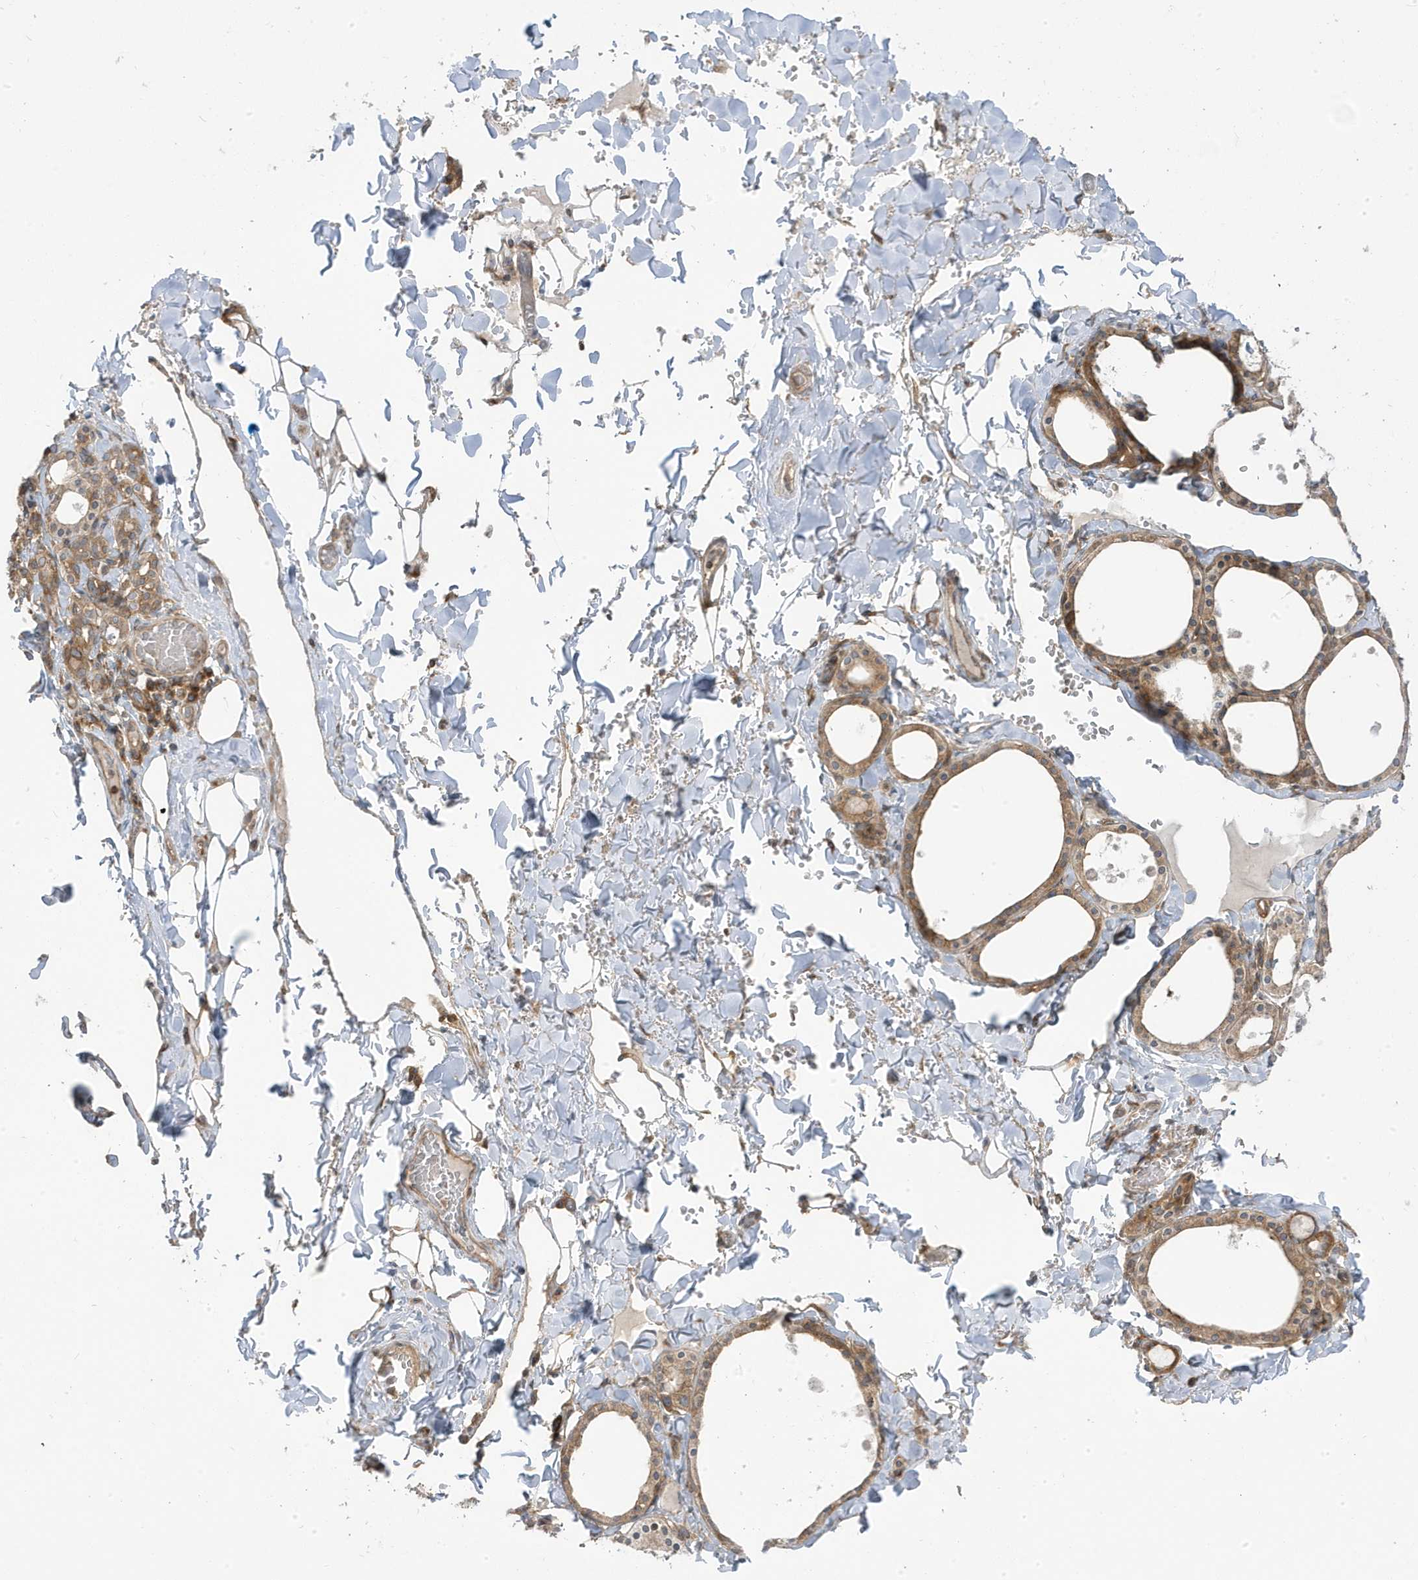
{"staining": {"intensity": "moderate", "quantity": ">75%", "location": "cytoplasmic/membranous"}, "tissue": "thyroid gland", "cell_type": "Glandular cells", "image_type": "normal", "snomed": [{"axis": "morphology", "description": "Normal tissue, NOS"}, {"axis": "topography", "description": "Thyroid gland"}], "caption": "Glandular cells reveal medium levels of moderate cytoplasmic/membranous expression in about >75% of cells in unremarkable thyroid gland. The staining was performed using DAB to visualize the protein expression in brown, while the nuclei were stained in blue with hematoxylin (Magnification: 20x).", "gene": "STAM", "patient": {"sex": "male", "age": 56}}